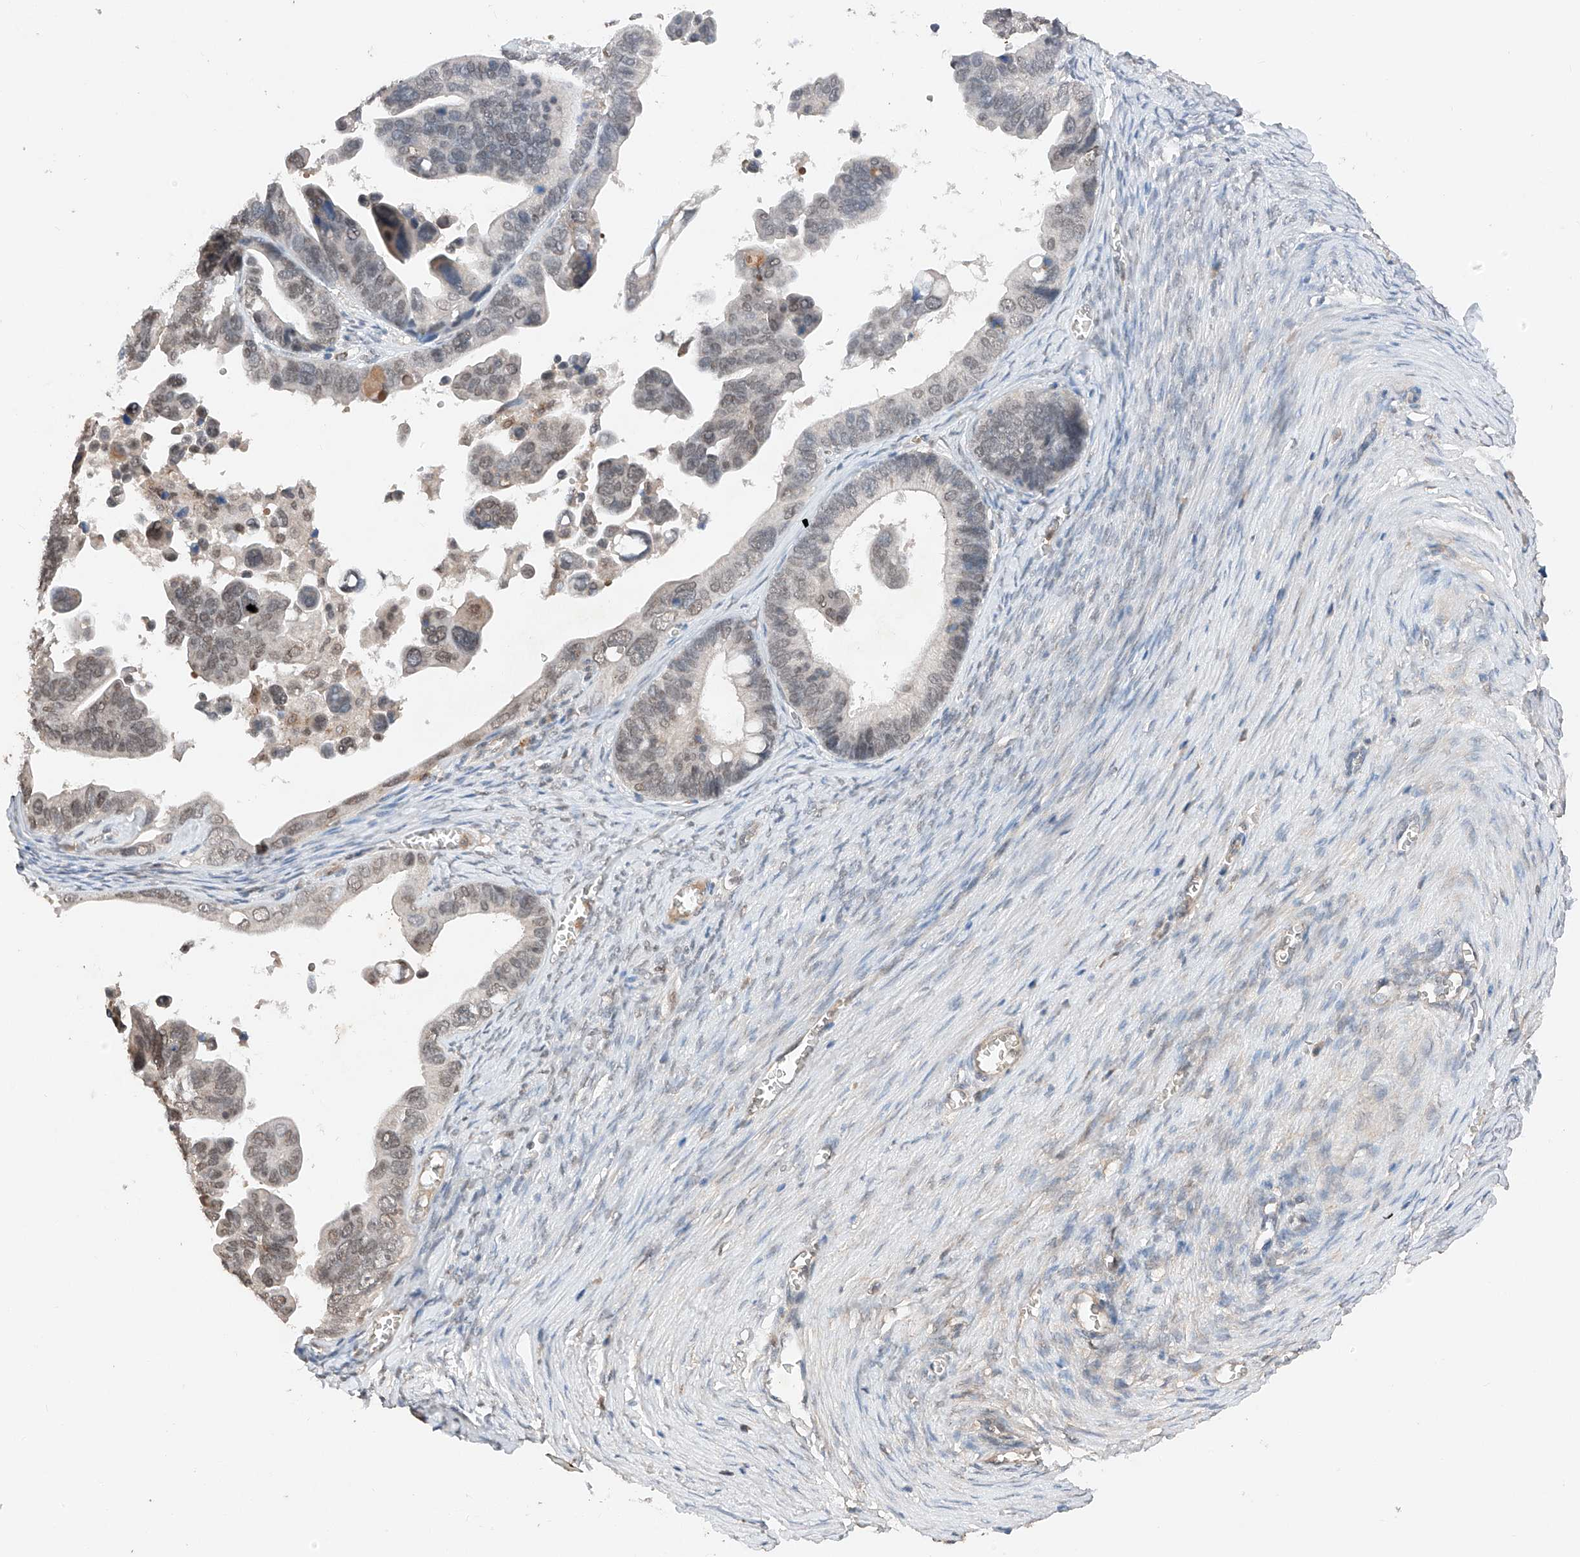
{"staining": {"intensity": "weak", "quantity": "25%-75%", "location": "nuclear"}, "tissue": "ovarian cancer", "cell_type": "Tumor cells", "image_type": "cancer", "snomed": [{"axis": "morphology", "description": "Cystadenocarcinoma, serous, NOS"}, {"axis": "topography", "description": "Ovary"}], "caption": "Tumor cells reveal low levels of weak nuclear staining in about 25%-75% of cells in ovarian cancer.", "gene": "TBX4", "patient": {"sex": "female", "age": 56}}